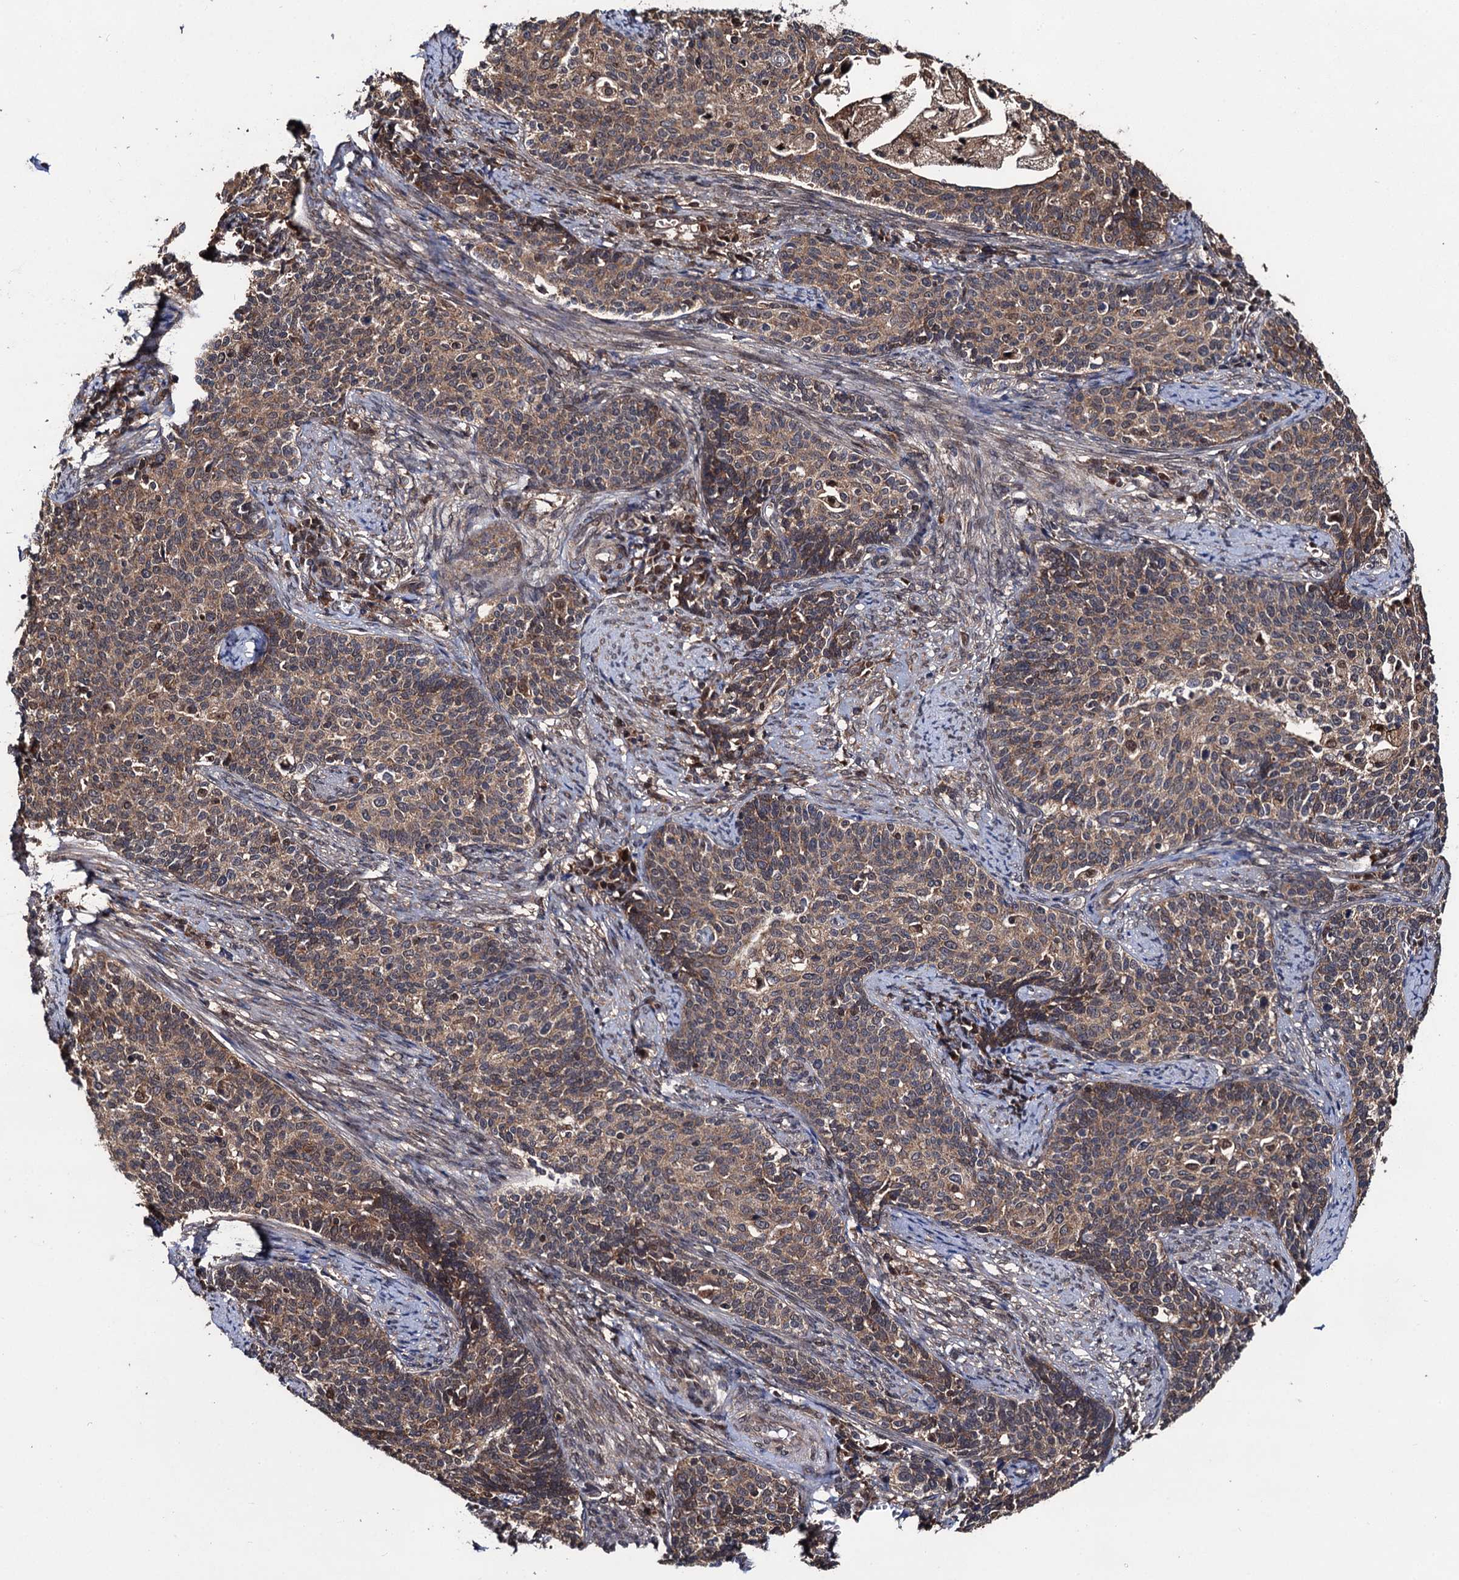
{"staining": {"intensity": "weak", "quantity": "25%-75%", "location": "cytoplasmic/membranous"}, "tissue": "cervical cancer", "cell_type": "Tumor cells", "image_type": "cancer", "snomed": [{"axis": "morphology", "description": "Squamous cell carcinoma, NOS"}, {"axis": "topography", "description": "Cervix"}], "caption": "Immunohistochemistry histopathology image of neoplastic tissue: cervical cancer stained using immunohistochemistry exhibits low levels of weak protein expression localized specifically in the cytoplasmic/membranous of tumor cells, appearing as a cytoplasmic/membranous brown color.", "gene": "MIER2", "patient": {"sex": "female", "age": 39}}